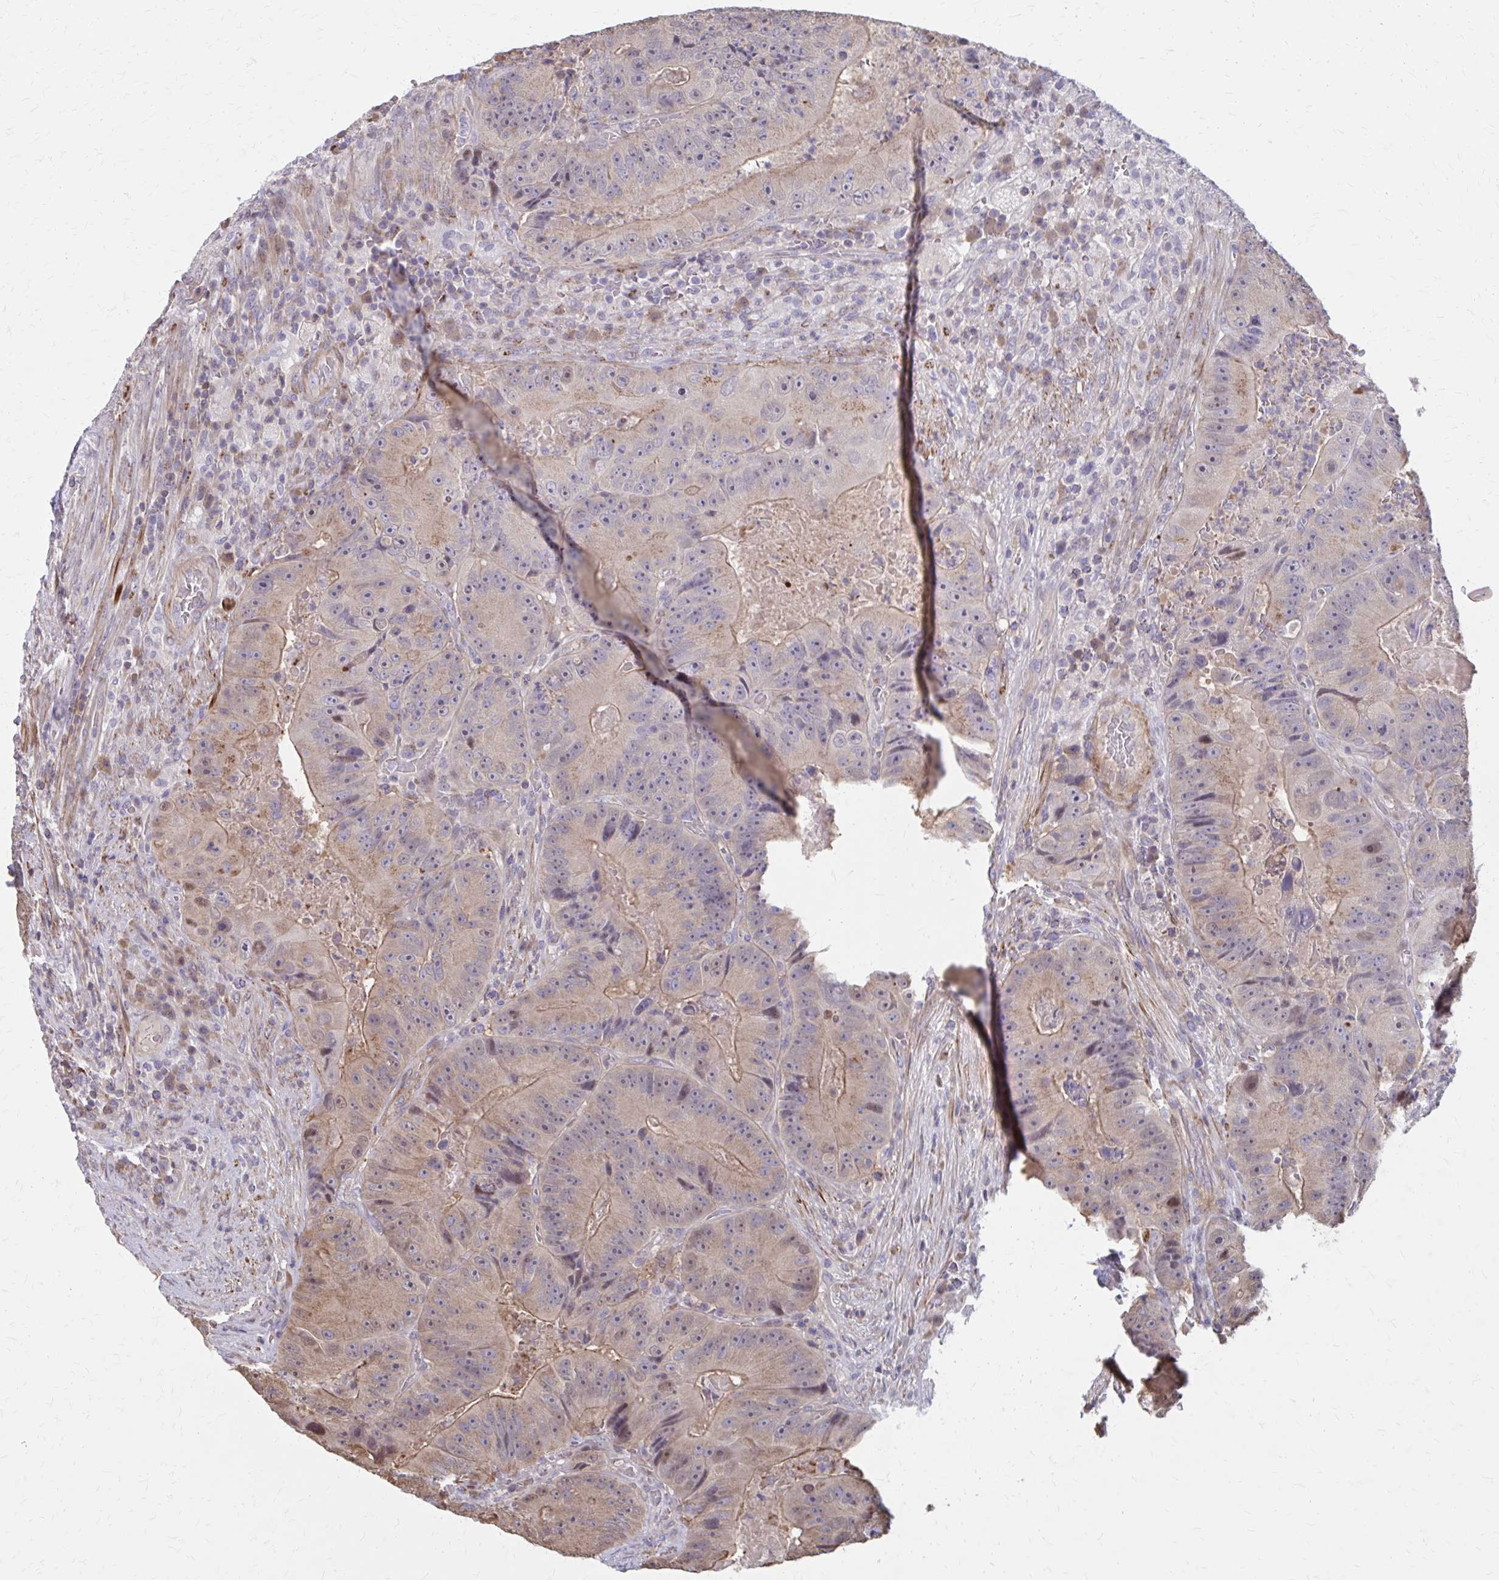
{"staining": {"intensity": "weak", "quantity": "25%-75%", "location": "cytoplasmic/membranous"}, "tissue": "colorectal cancer", "cell_type": "Tumor cells", "image_type": "cancer", "snomed": [{"axis": "morphology", "description": "Adenocarcinoma, NOS"}, {"axis": "topography", "description": "Colon"}], "caption": "Colorectal cancer stained with a protein marker reveals weak staining in tumor cells.", "gene": "IFI44L", "patient": {"sex": "female", "age": 86}}